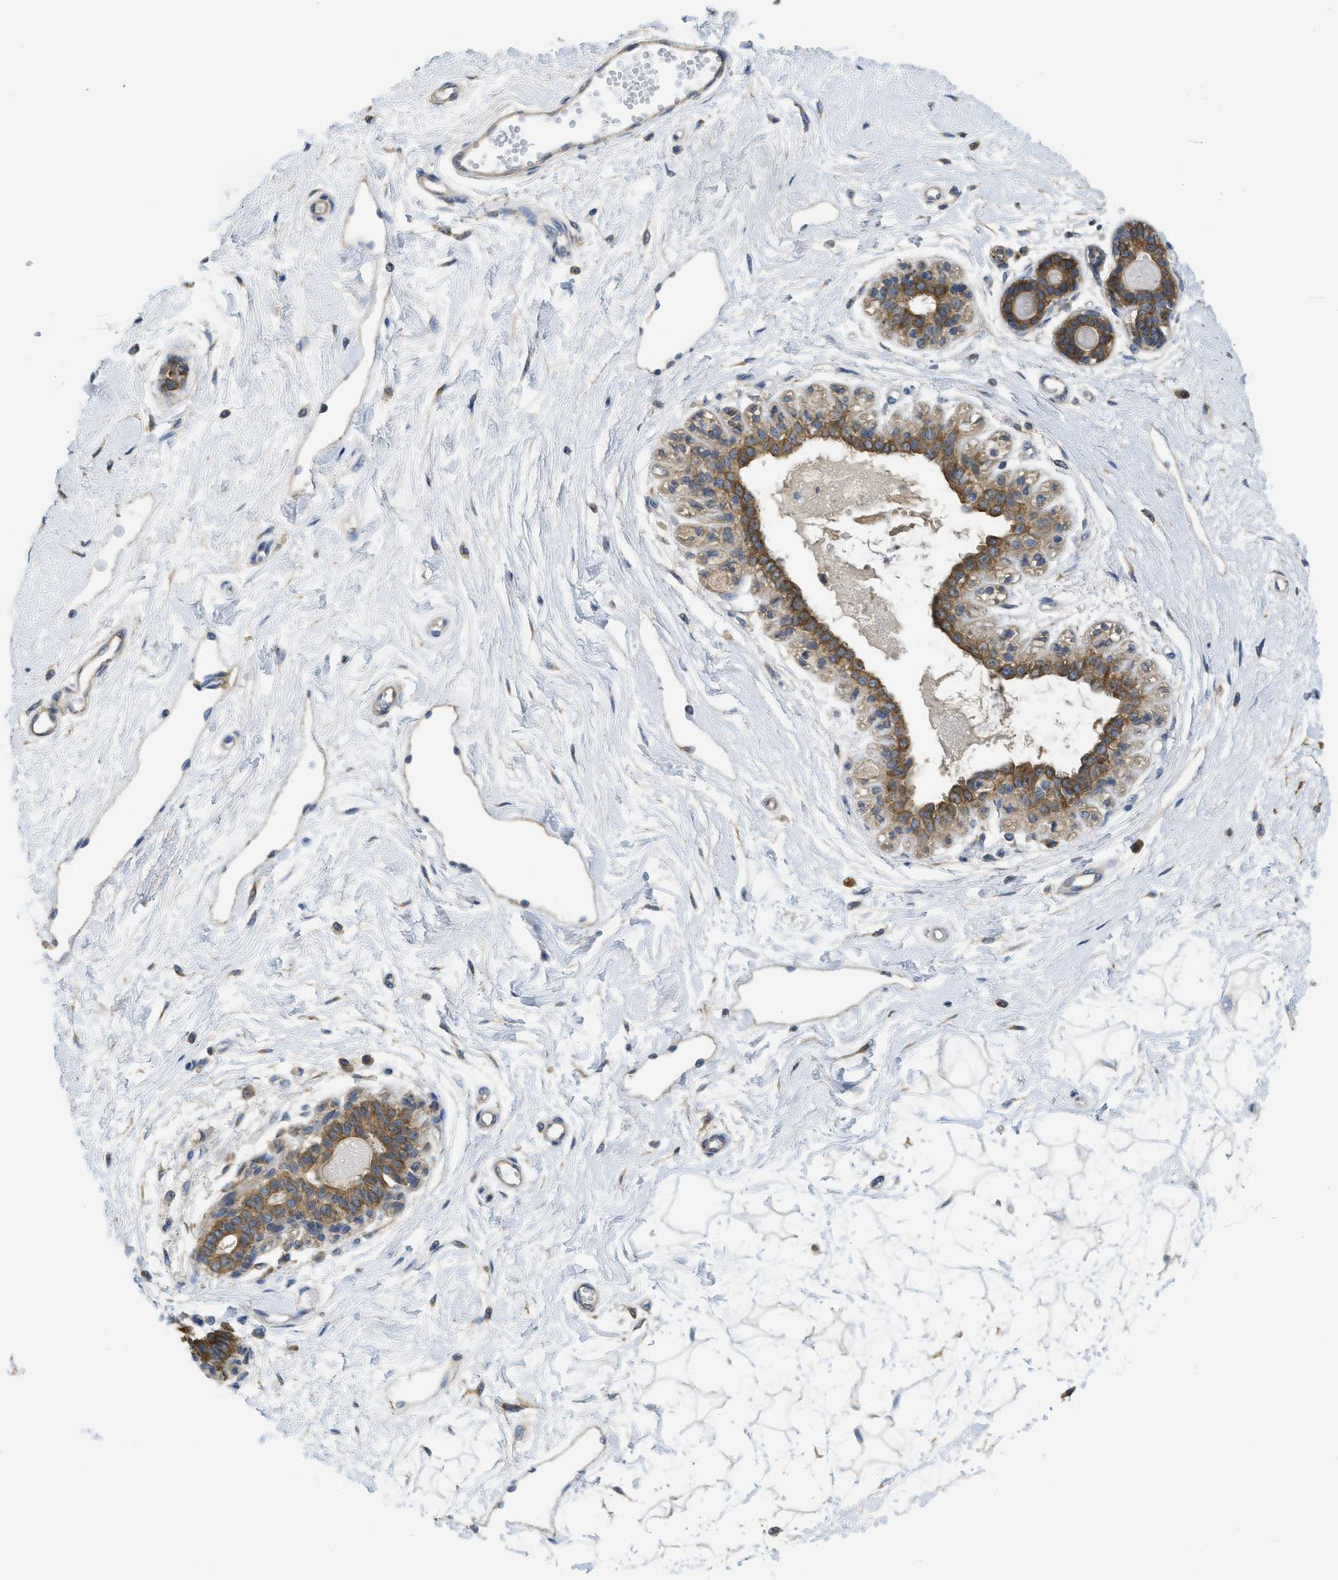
{"staining": {"intensity": "negative", "quantity": "none", "location": "none"}, "tissue": "breast", "cell_type": "Adipocytes", "image_type": "normal", "snomed": [{"axis": "morphology", "description": "Normal tissue, NOS"}, {"axis": "topography", "description": "Breast"}], "caption": "DAB (3,3'-diaminobenzidine) immunohistochemical staining of normal breast displays no significant expression in adipocytes. The staining was performed using DAB (3,3'-diaminobenzidine) to visualize the protein expression in brown, while the nuclei were stained in blue with hematoxylin (Magnification: 20x).", "gene": "SFXN2", "patient": {"sex": "female", "age": 45}}